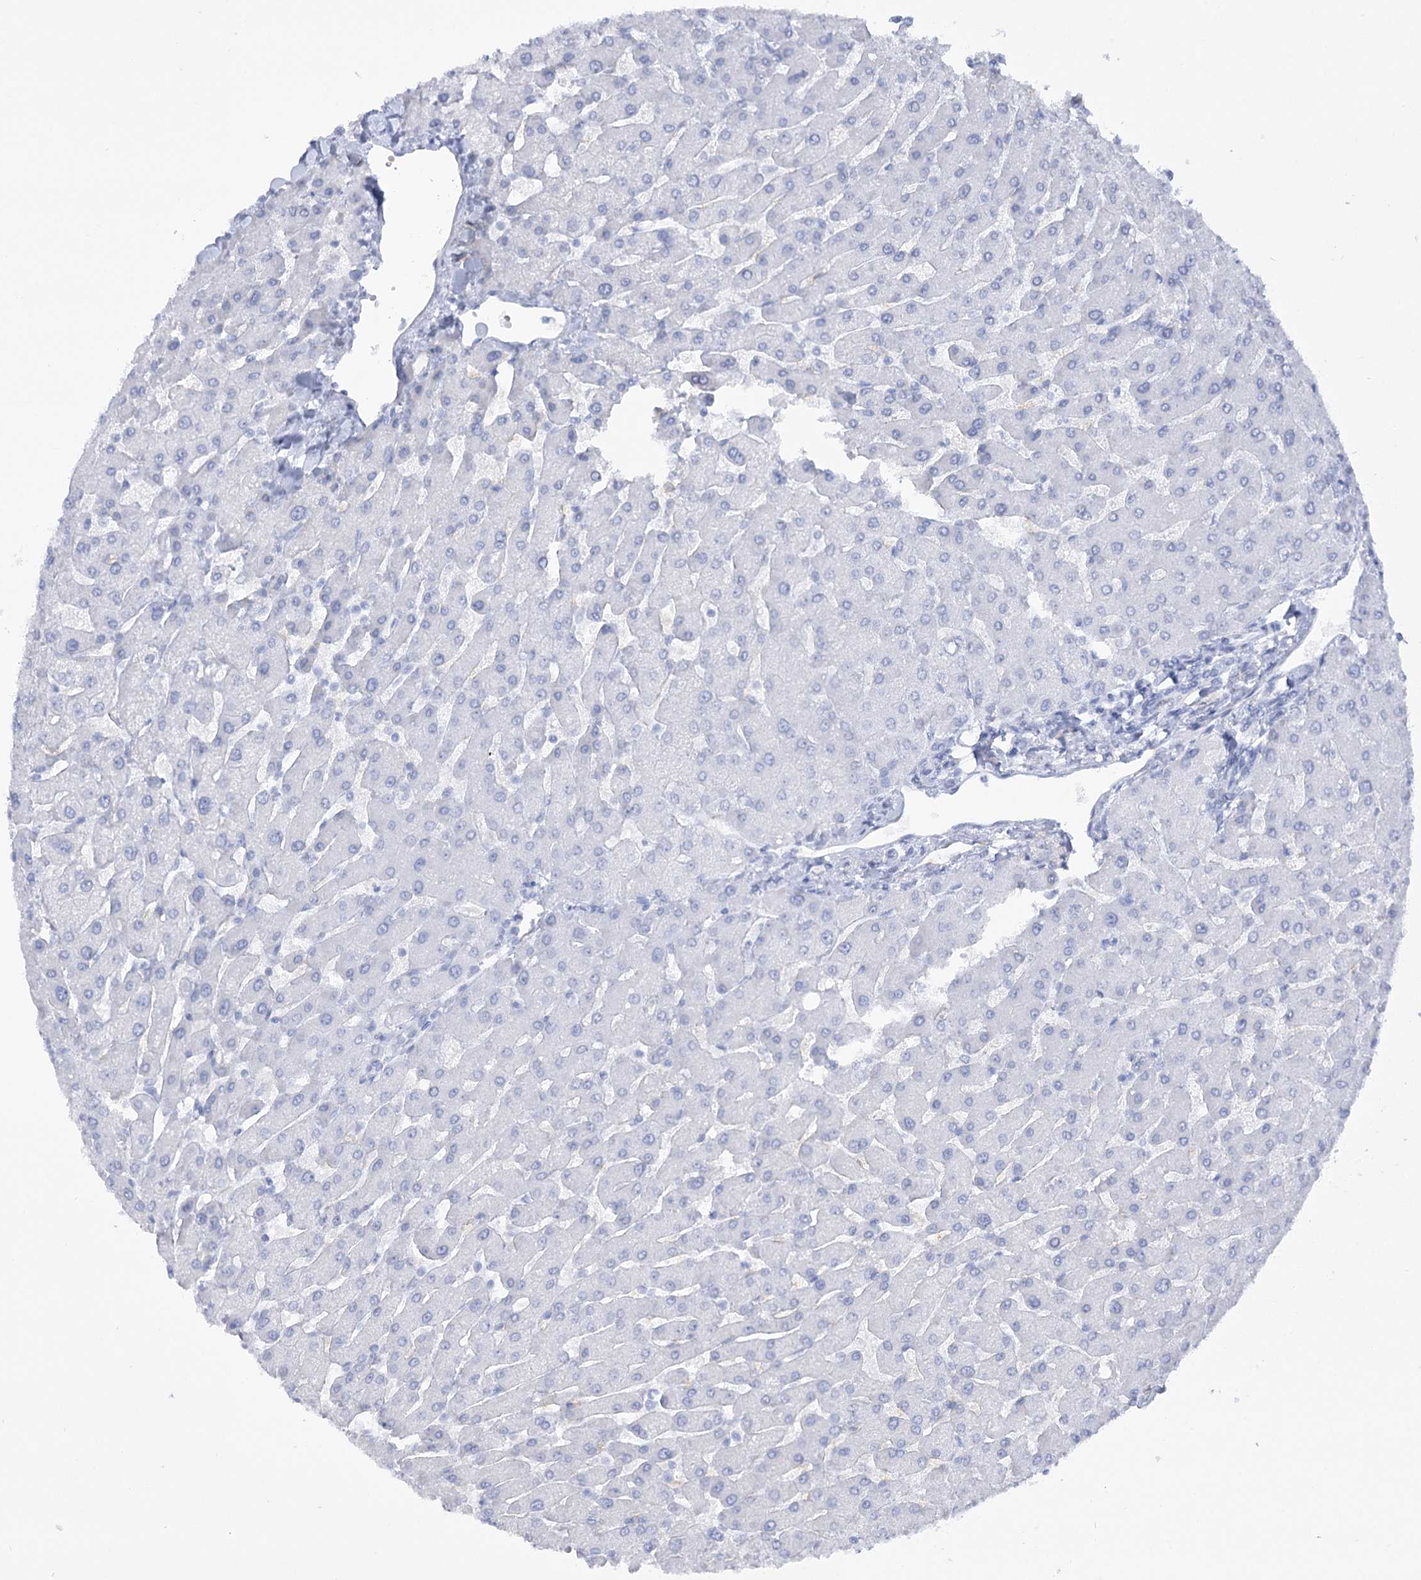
{"staining": {"intensity": "negative", "quantity": "none", "location": "none"}, "tissue": "liver", "cell_type": "Cholangiocytes", "image_type": "normal", "snomed": [{"axis": "morphology", "description": "Normal tissue, NOS"}, {"axis": "topography", "description": "Liver"}], "caption": "Liver stained for a protein using immunohistochemistry (IHC) demonstrates no staining cholangiocytes.", "gene": "SIAE", "patient": {"sex": "male", "age": 55}}